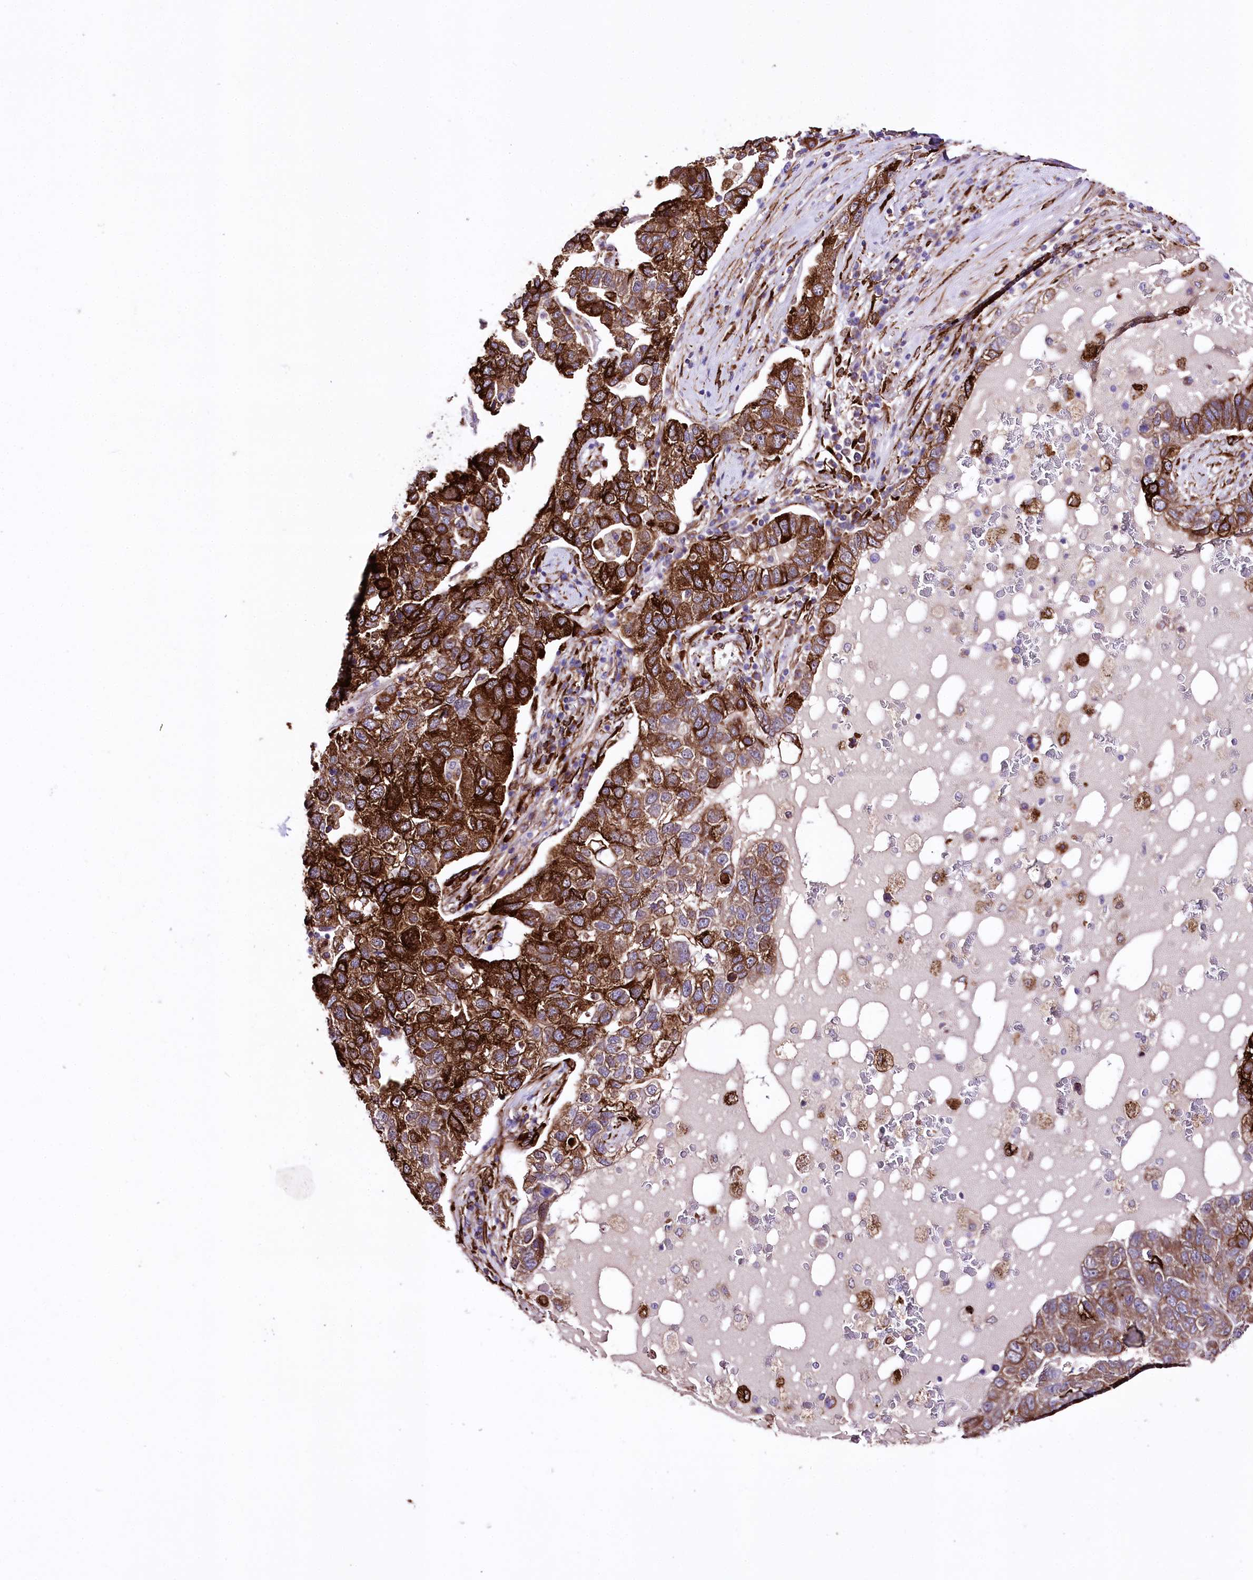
{"staining": {"intensity": "strong", "quantity": ">75%", "location": "cytoplasmic/membranous"}, "tissue": "pancreatic cancer", "cell_type": "Tumor cells", "image_type": "cancer", "snomed": [{"axis": "morphology", "description": "Adenocarcinoma, NOS"}, {"axis": "topography", "description": "Pancreas"}], "caption": "Tumor cells show high levels of strong cytoplasmic/membranous expression in approximately >75% of cells in human pancreatic cancer. Using DAB (3,3'-diaminobenzidine) (brown) and hematoxylin (blue) stains, captured at high magnification using brightfield microscopy.", "gene": "WWC1", "patient": {"sex": "female", "age": 61}}